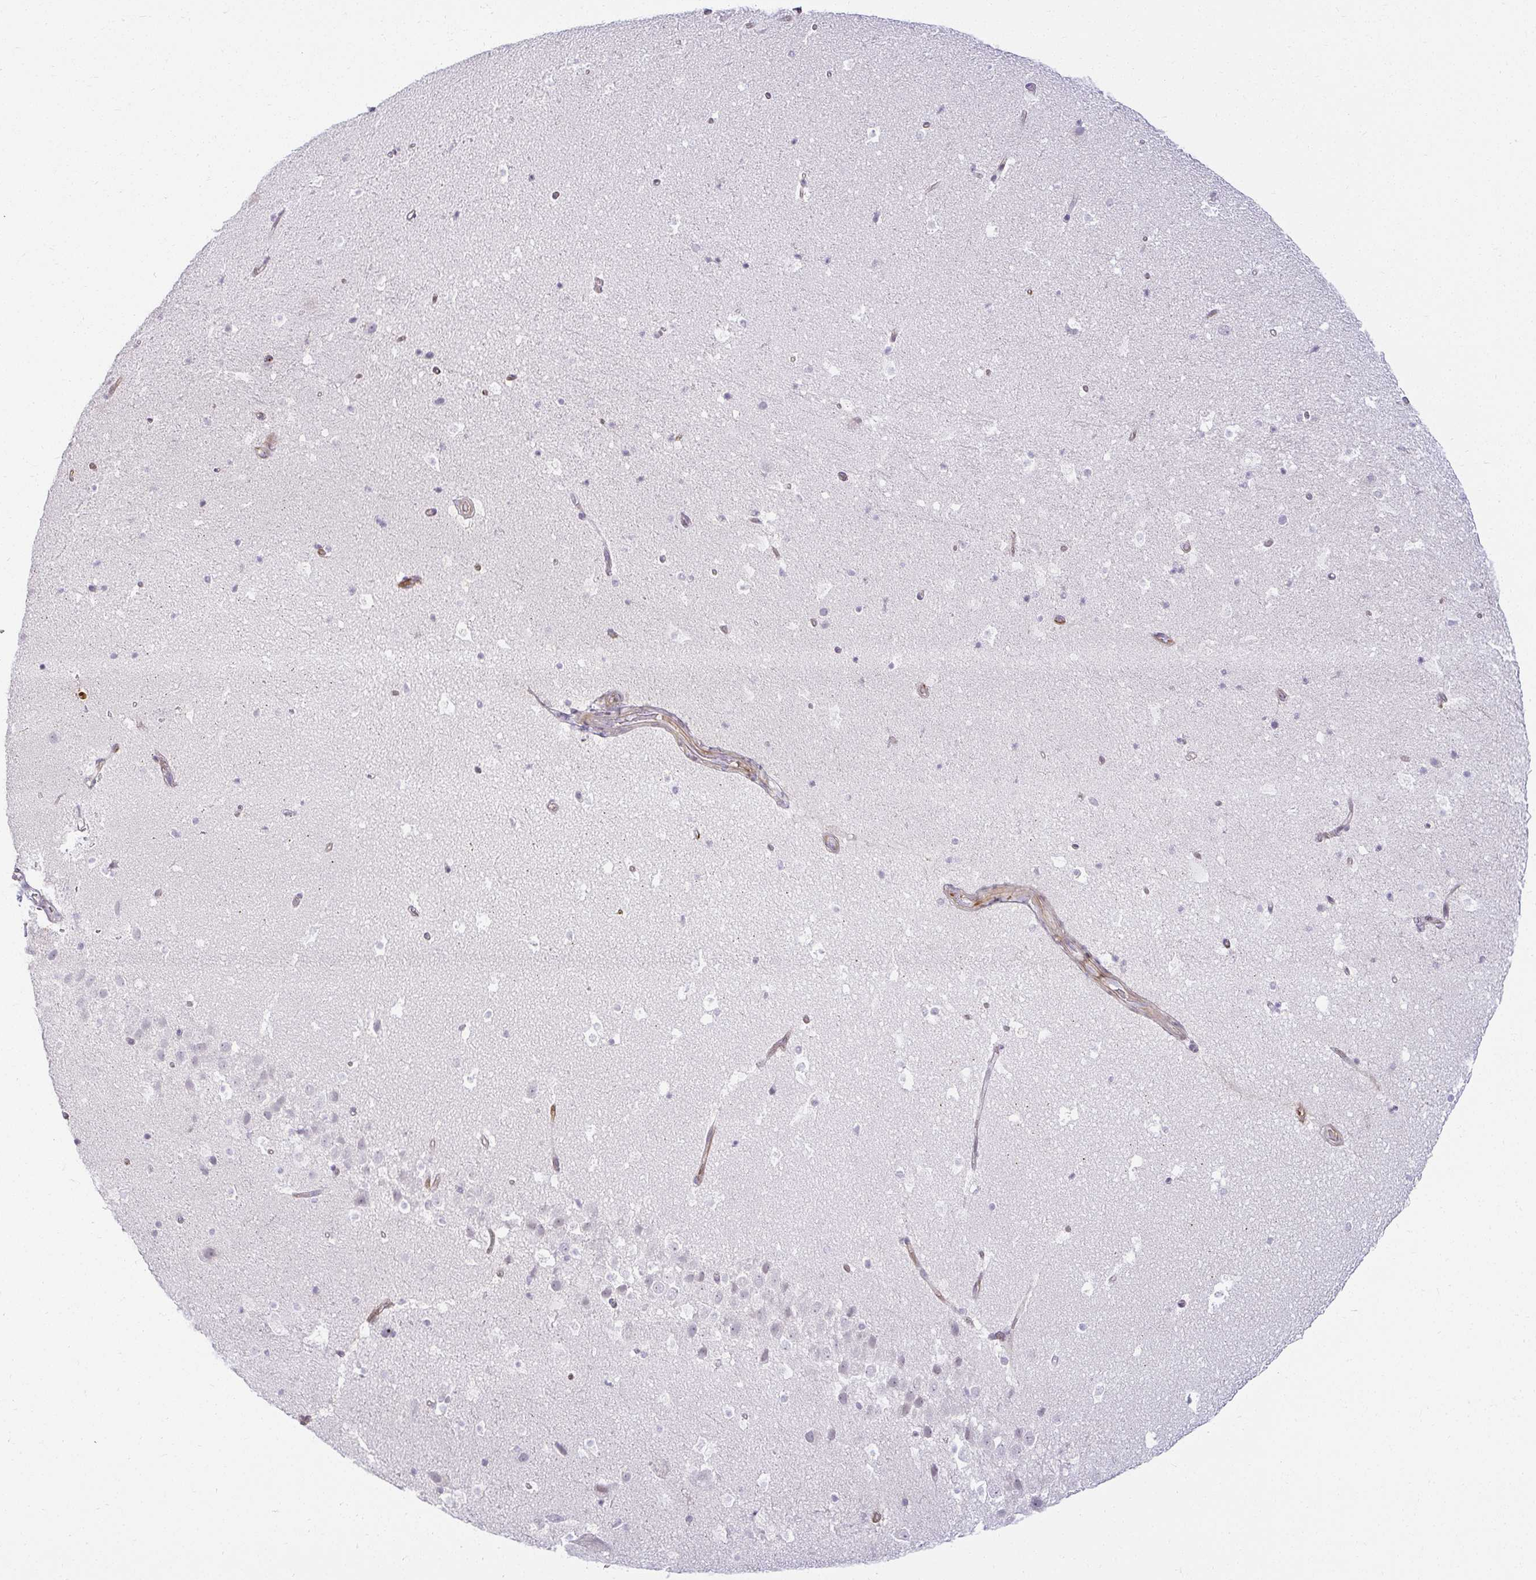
{"staining": {"intensity": "negative", "quantity": "none", "location": "none"}, "tissue": "hippocampus", "cell_type": "Glial cells", "image_type": "normal", "snomed": [{"axis": "morphology", "description": "Normal tissue, NOS"}, {"axis": "topography", "description": "Hippocampus"}], "caption": "IHC photomicrograph of unremarkable hippocampus: hippocampus stained with DAB exhibits no significant protein expression in glial cells. The staining was performed using DAB (3,3'-diaminobenzidine) to visualize the protein expression in brown, while the nuclei were stained in blue with hematoxylin (Magnification: 20x).", "gene": "ACAN", "patient": {"sex": "male", "age": 37}}